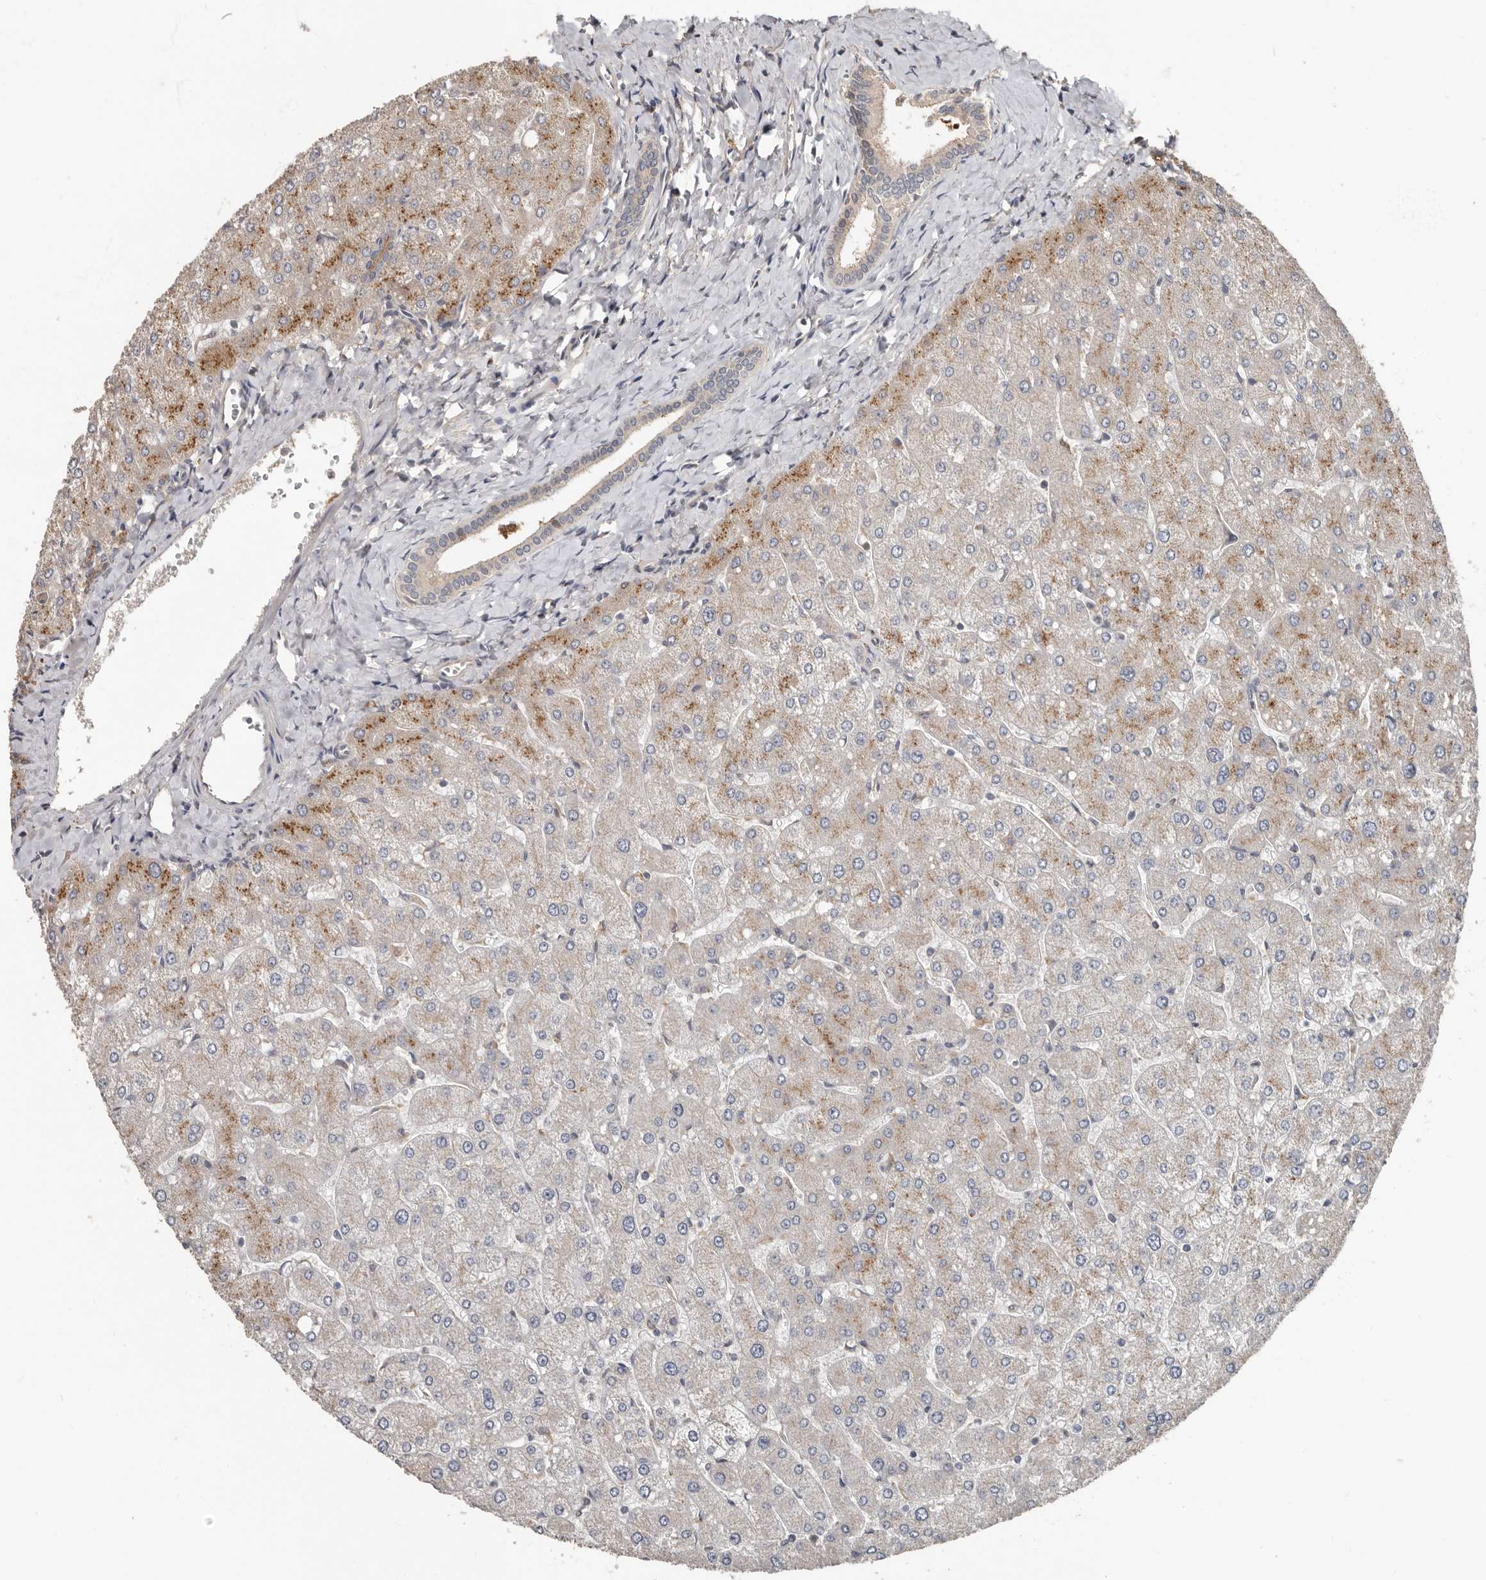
{"staining": {"intensity": "negative", "quantity": "none", "location": "none"}, "tissue": "liver", "cell_type": "Cholangiocytes", "image_type": "normal", "snomed": [{"axis": "morphology", "description": "Normal tissue, NOS"}, {"axis": "topography", "description": "Liver"}], "caption": "DAB immunohistochemical staining of benign human liver displays no significant expression in cholangiocytes.", "gene": "LRGUK", "patient": {"sex": "male", "age": 55}}